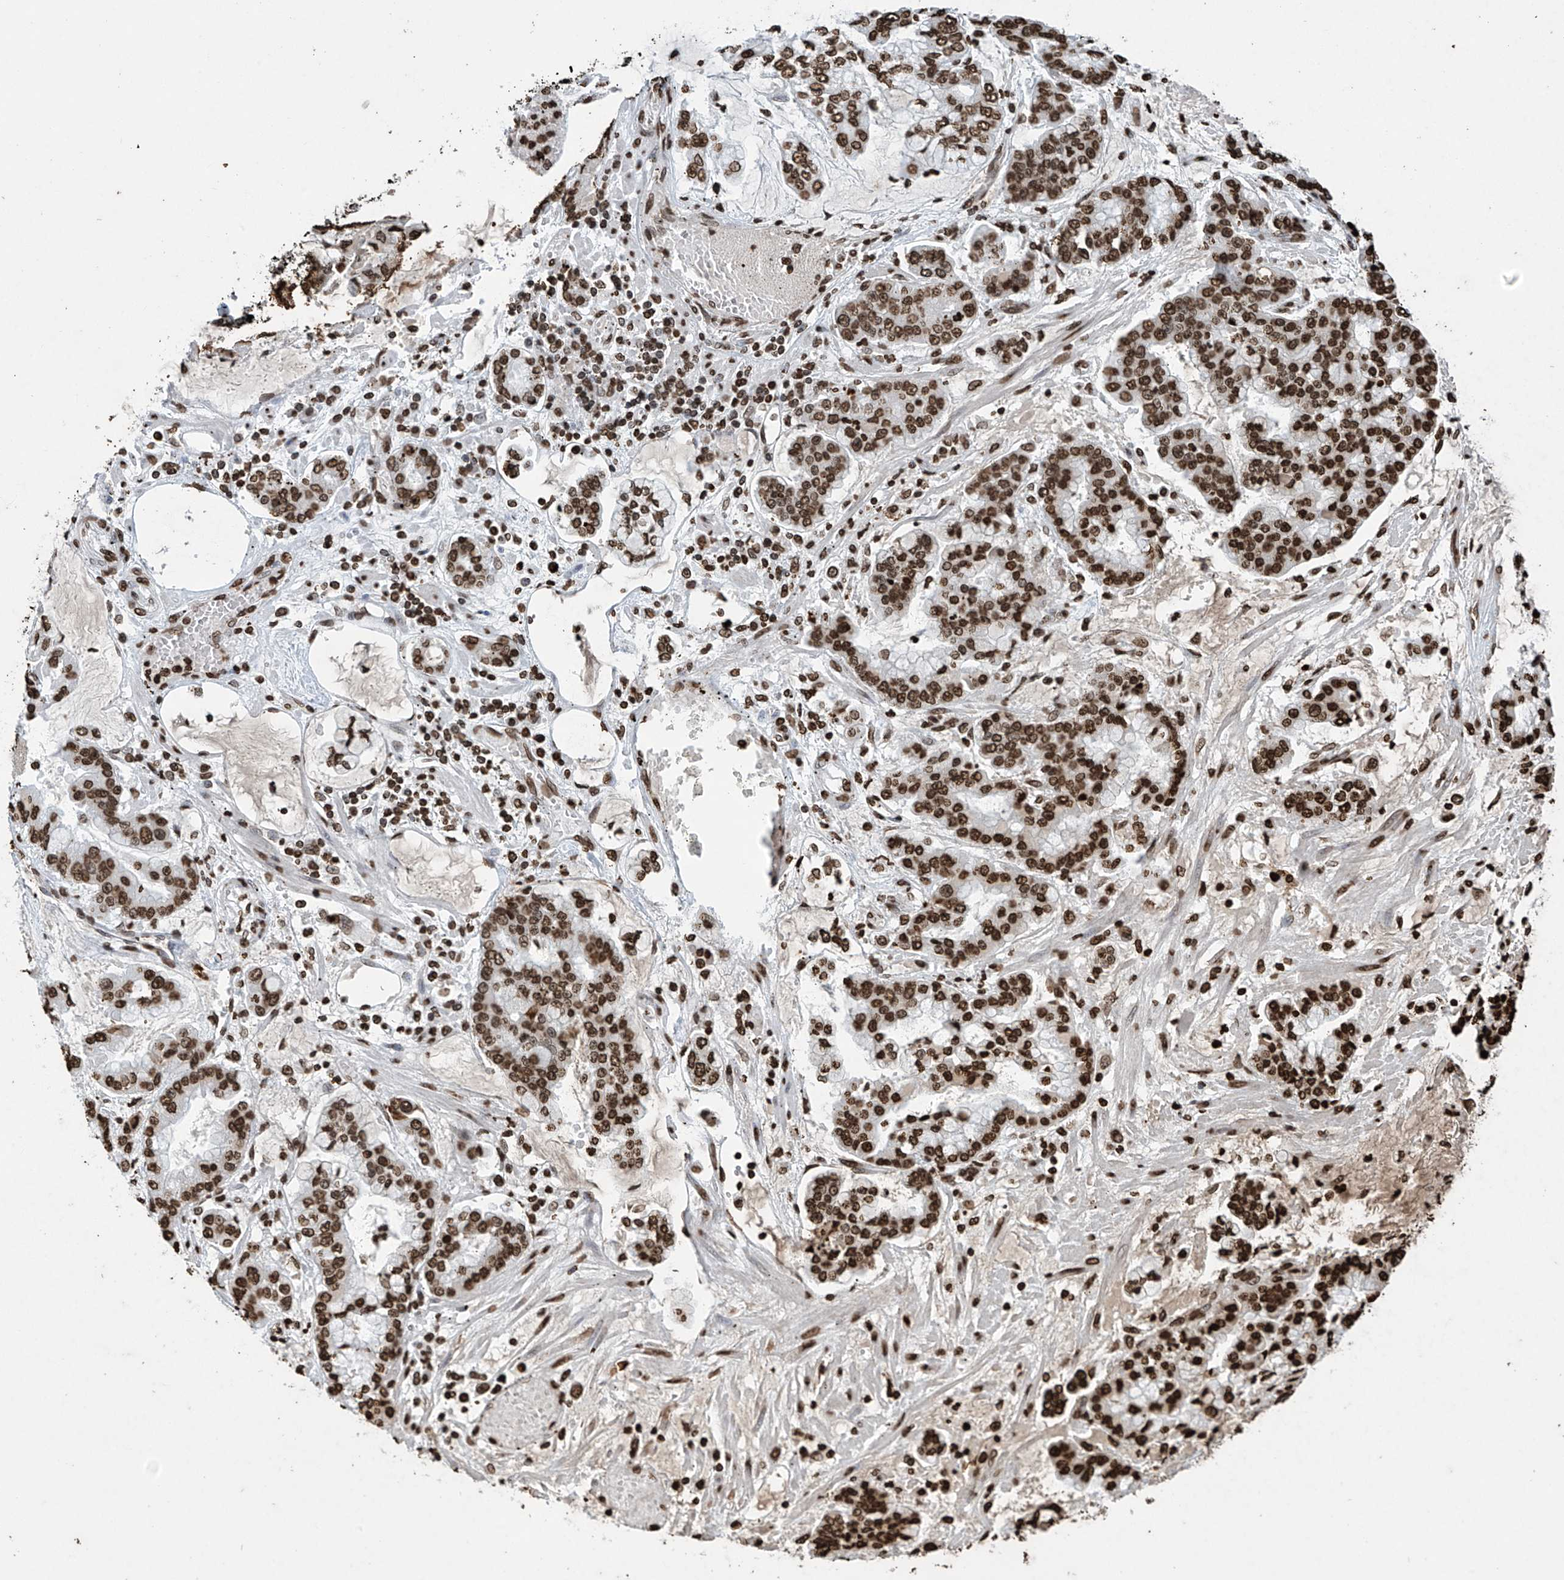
{"staining": {"intensity": "strong", "quantity": ">75%", "location": "nuclear"}, "tissue": "stomach cancer", "cell_type": "Tumor cells", "image_type": "cancer", "snomed": [{"axis": "morphology", "description": "Normal tissue, NOS"}, {"axis": "morphology", "description": "Adenocarcinoma, NOS"}, {"axis": "topography", "description": "Stomach, upper"}, {"axis": "topography", "description": "Stomach"}], "caption": "Strong nuclear protein positivity is present in about >75% of tumor cells in stomach adenocarcinoma.", "gene": "H3-3A", "patient": {"sex": "male", "age": 76}}